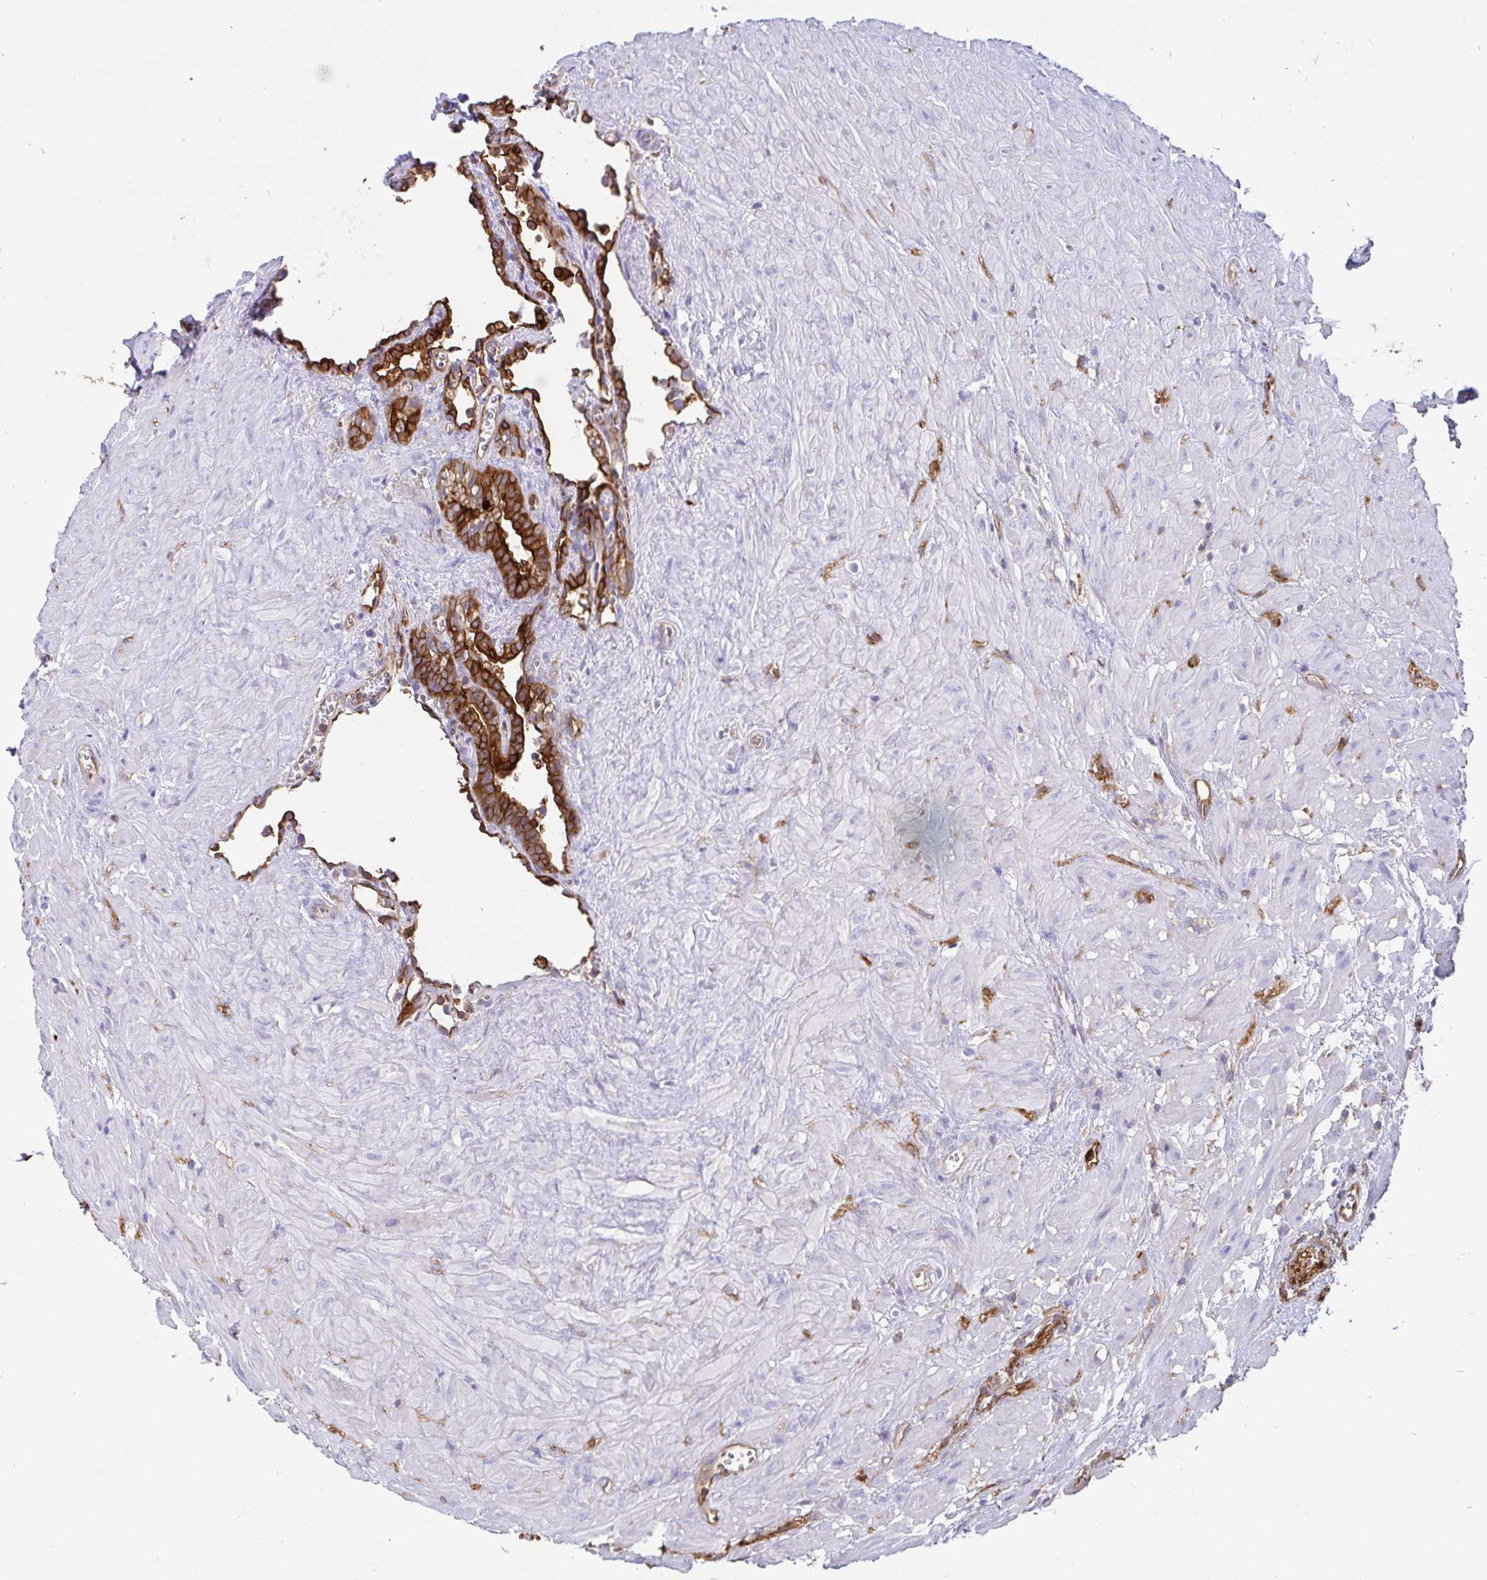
{"staining": {"intensity": "strong", "quantity": ">75%", "location": "cytoplasmic/membranous"}, "tissue": "seminal vesicle", "cell_type": "Glandular cells", "image_type": "normal", "snomed": [{"axis": "morphology", "description": "Normal tissue, NOS"}, {"axis": "topography", "description": "Seminal veicle"}], "caption": "This is an image of IHC staining of unremarkable seminal vesicle, which shows strong staining in the cytoplasmic/membranous of glandular cells.", "gene": "ANXA2", "patient": {"sex": "male", "age": 76}}